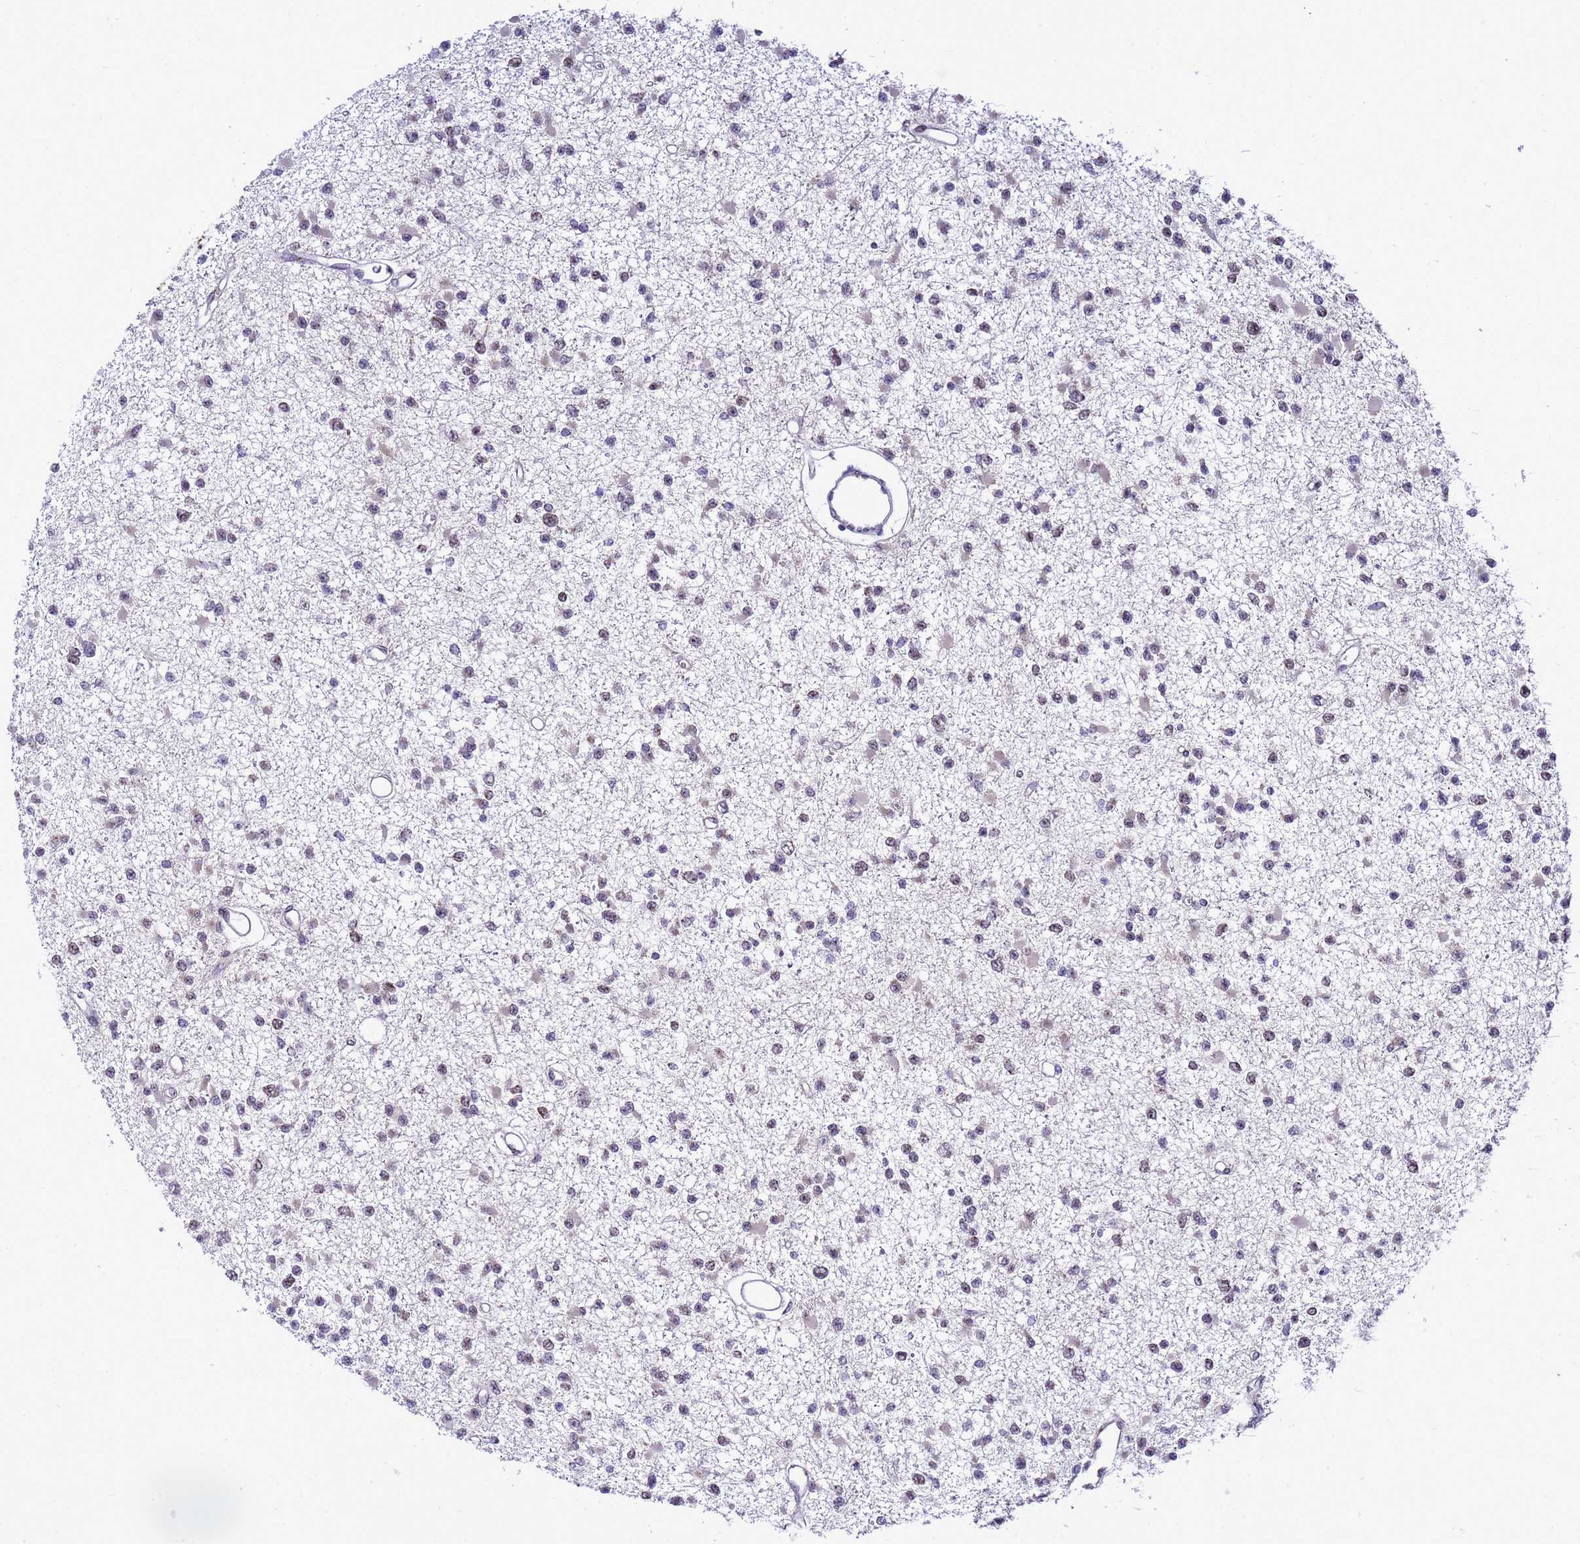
{"staining": {"intensity": "weak", "quantity": "25%-75%", "location": "cytoplasmic/membranous"}, "tissue": "glioma", "cell_type": "Tumor cells", "image_type": "cancer", "snomed": [{"axis": "morphology", "description": "Glioma, malignant, Low grade"}, {"axis": "topography", "description": "Brain"}], "caption": "This micrograph demonstrates immunohistochemistry staining of glioma, with low weak cytoplasmic/membranous staining in approximately 25%-75% of tumor cells.", "gene": "C19orf47", "patient": {"sex": "female", "age": 22}}